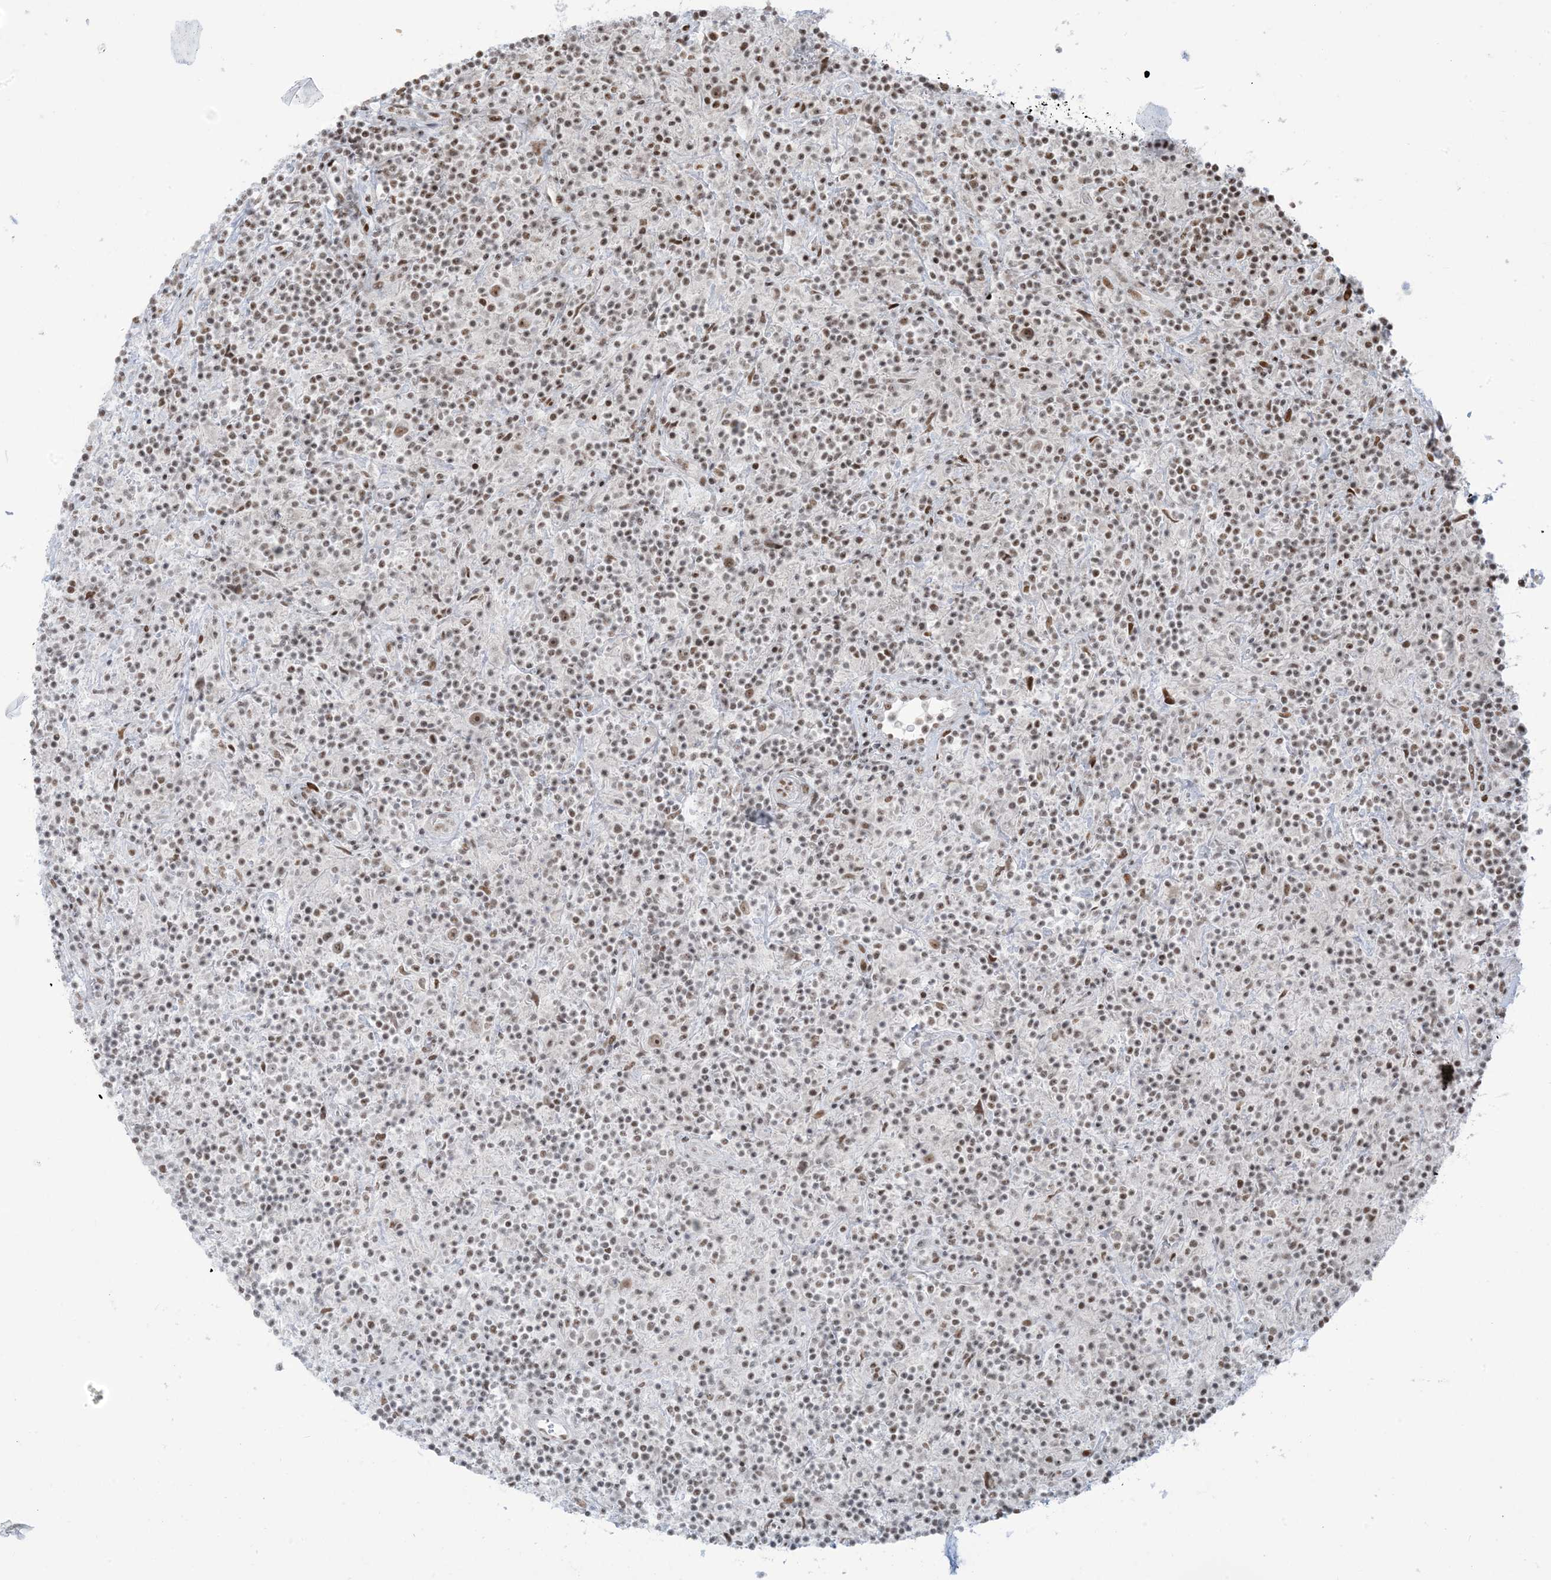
{"staining": {"intensity": "moderate", "quantity": ">75%", "location": "nuclear"}, "tissue": "lymphoma", "cell_type": "Tumor cells", "image_type": "cancer", "snomed": [{"axis": "morphology", "description": "Hodgkin's disease, NOS"}, {"axis": "topography", "description": "Lymph node"}], "caption": "This photomicrograph reveals Hodgkin's disease stained with immunohistochemistry to label a protein in brown. The nuclear of tumor cells show moderate positivity for the protein. Nuclei are counter-stained blue.", "gene": "STAG1", "patient": {"sex": "male", "age": 70}}